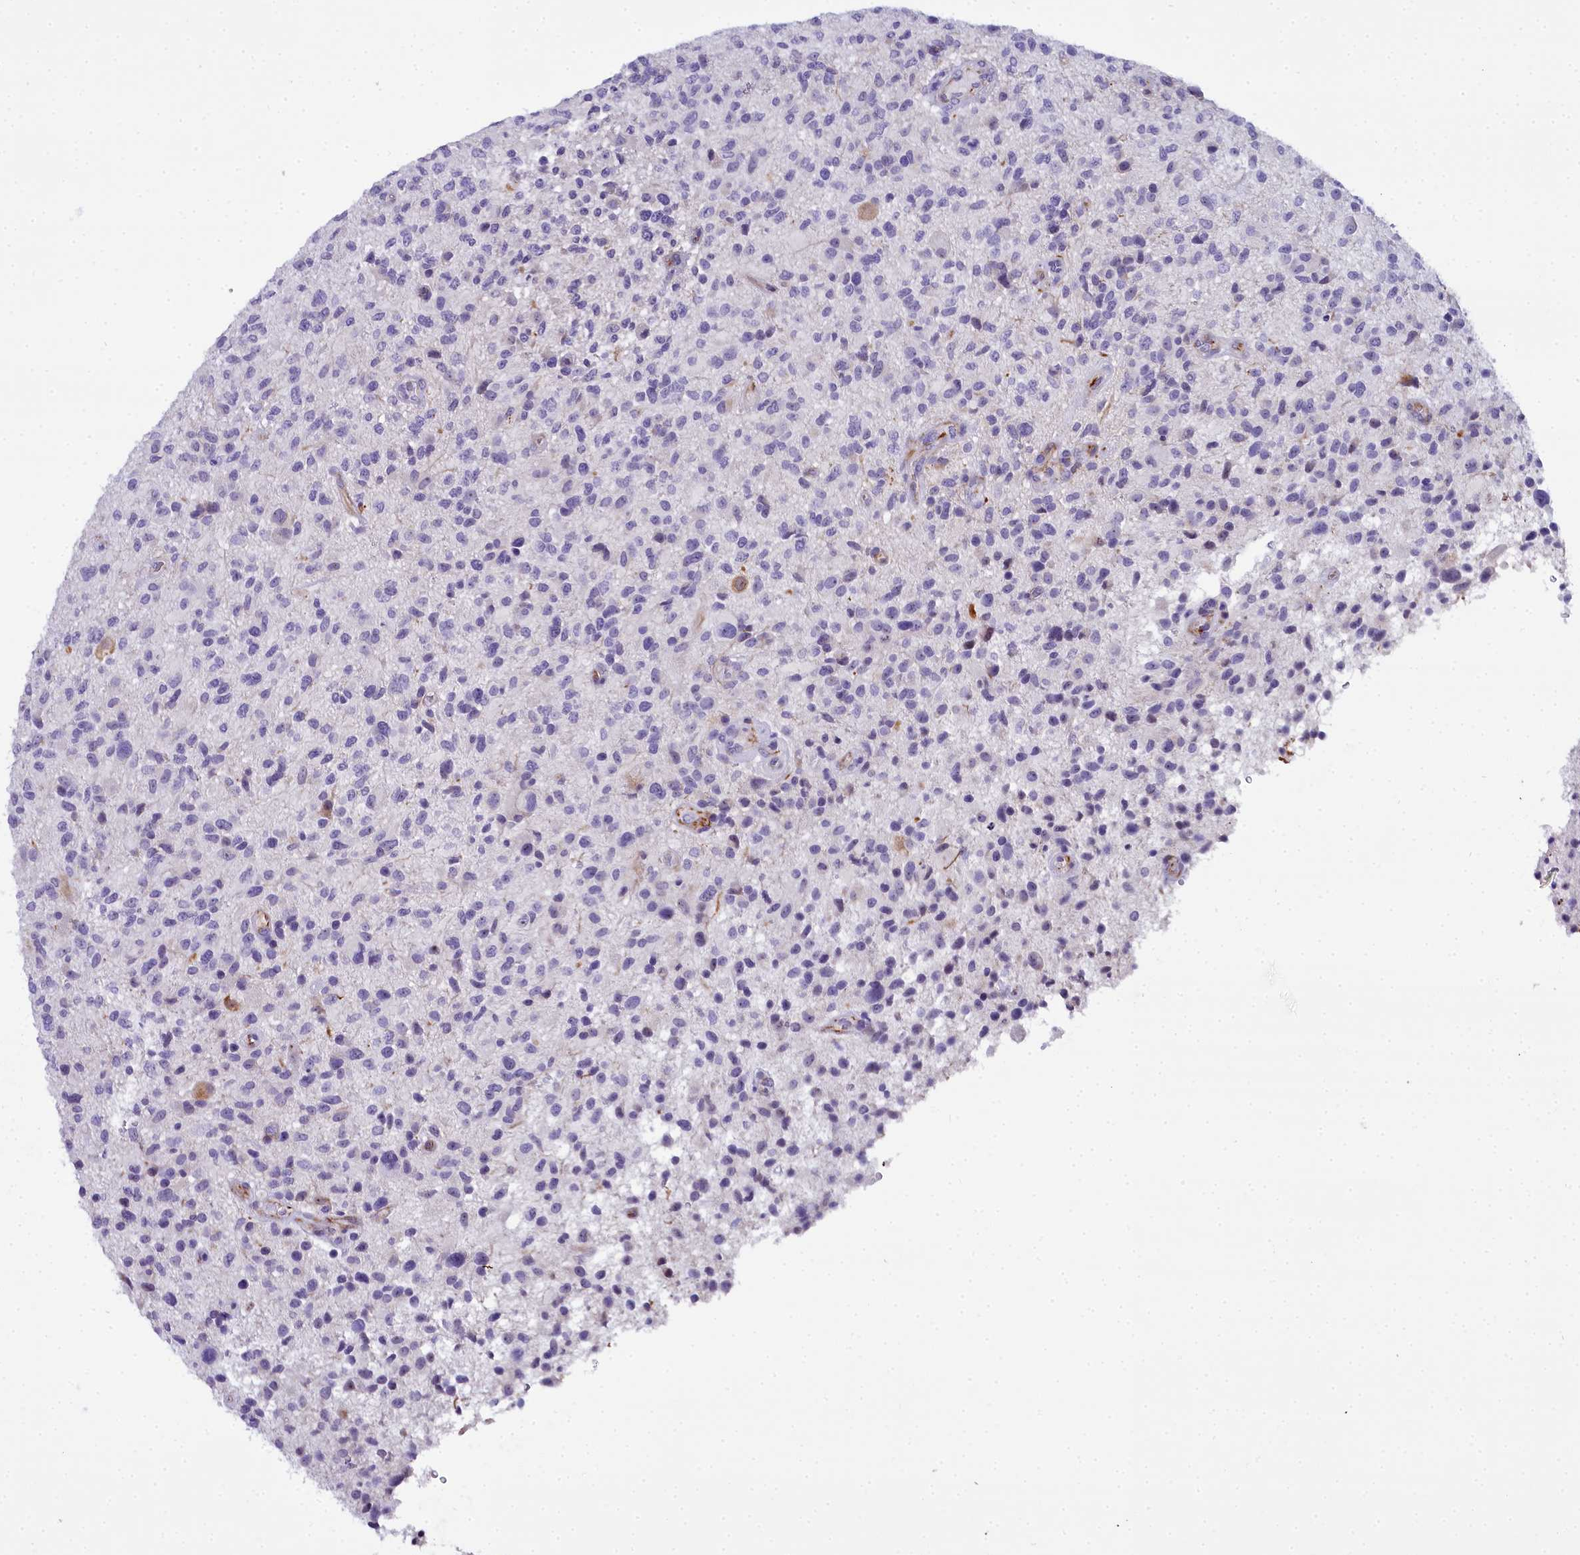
{"staining": {"intensity": "negative", "quantity": "none", "location": "none"}, "tissue": "glioma", "cell_type": "Tumor cells", "image_type": "cancer", "snomed": [{"axis": "morphology", "description": "Glioma, malignant, High grade"}, {"axis": "topography", "description": "Brain"}], "caption": "Glioma was stained to show a protein in brown. There is no significant staining in tumor cells. (DAB immunohistochemistry, high magnification).", "gene": "TIMM22", "patient": {"sex": "male", "age": 47}}